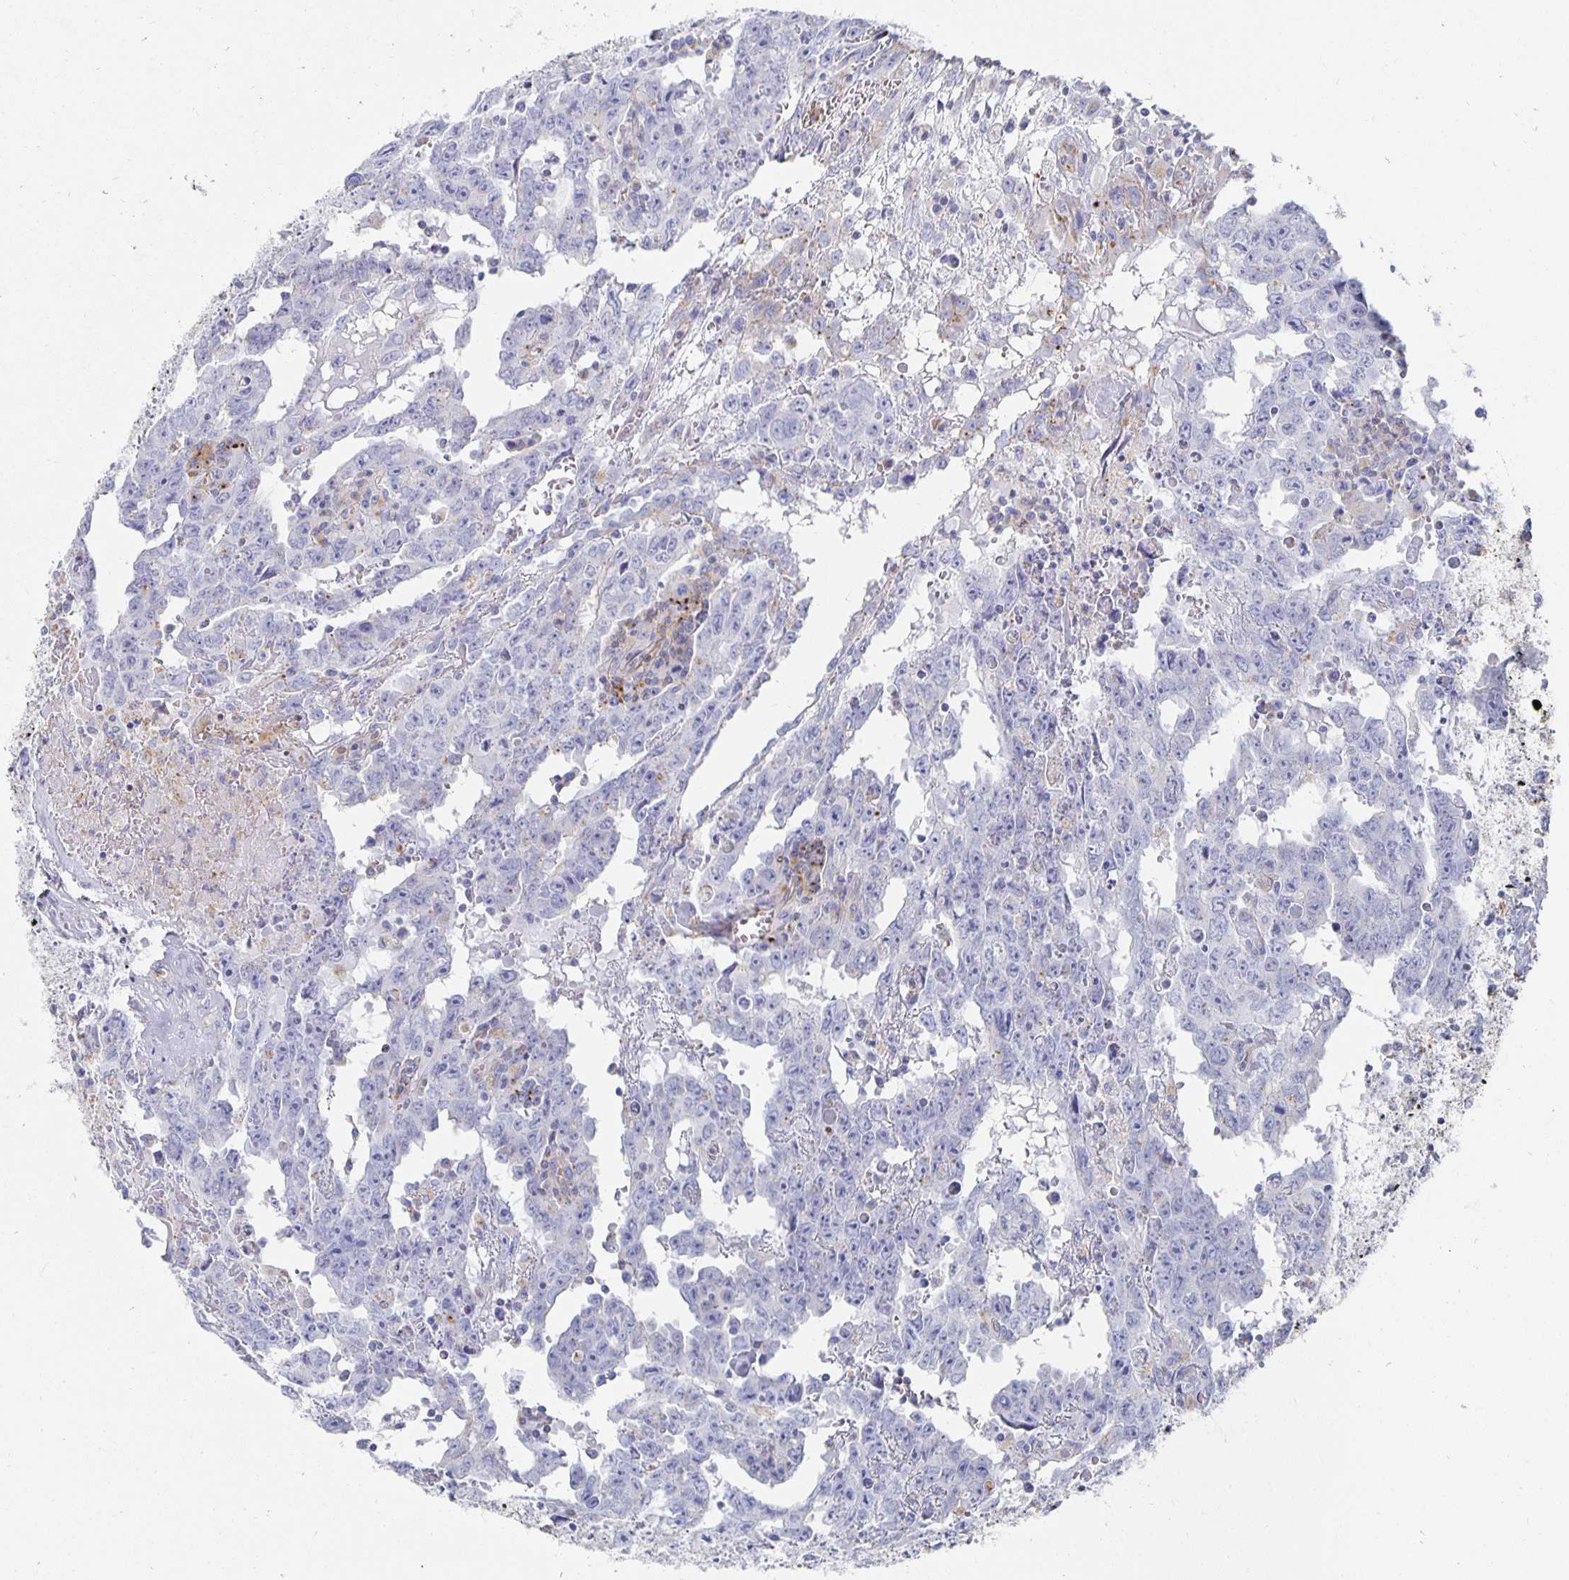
{"staining": {"intensity": "negative", "quantity": "none", "location": "none"}, "tissue": "testis cancer", "cell_type": "Tumor cells", "image_type": "cancer", "snomed": [{"axis": "morphology", "description": "Carcinoma, Embryonal, NOS"}, {"axis": "topography", "description": "Testis"}], "caption": "This image is of testis cancer stained with IHC to label a protein in brown with the nuclei are counter-stained blue. There is no staining in tumor cells.", "gene": "TAAR1", "patient": {"sex": "male", "age": 22}}